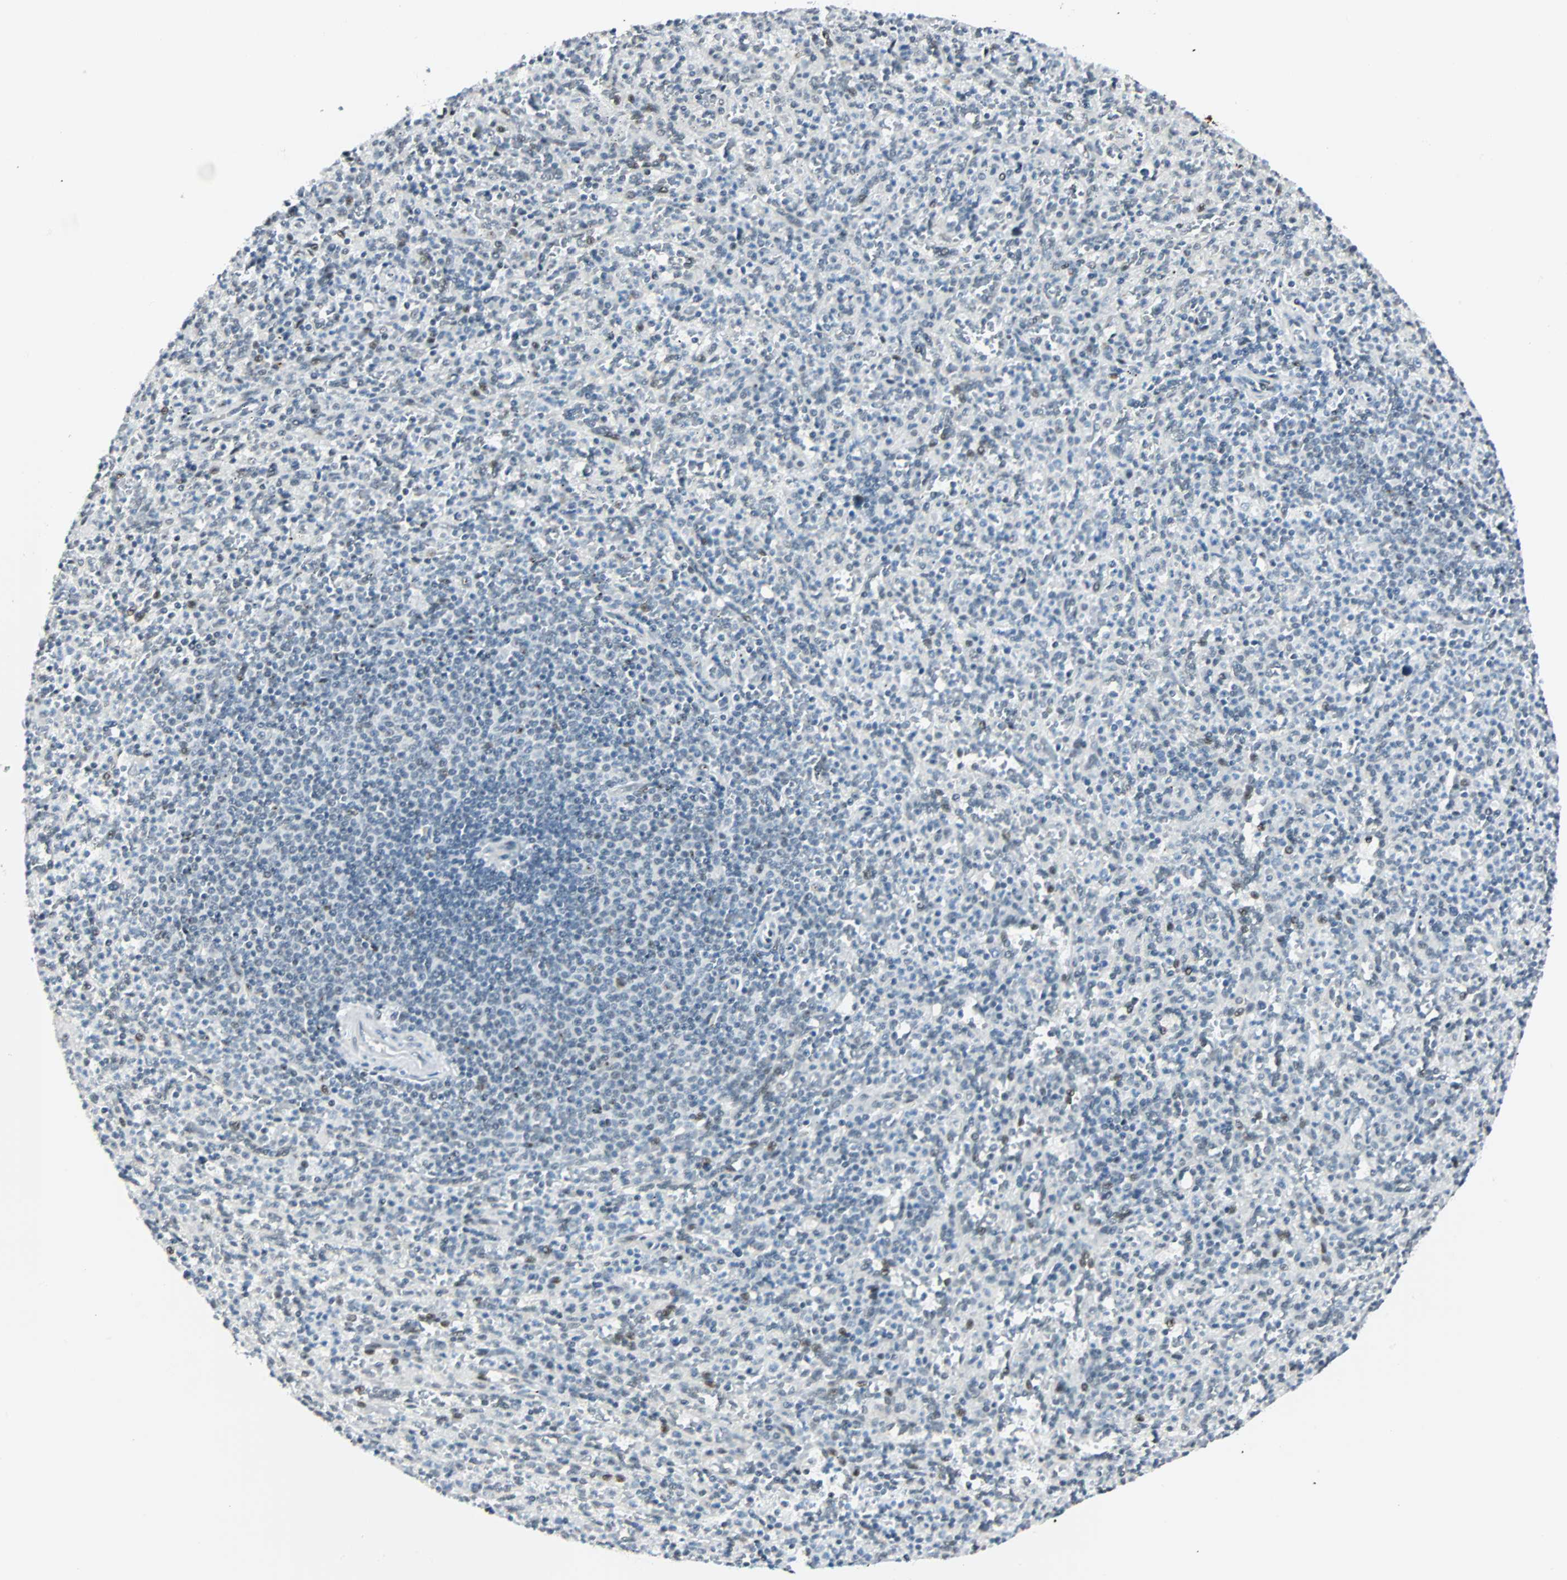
{"staining": {"intensity": "negative", "quantity": "none", "location": "none"}, "tissue": "spleen", "cell_type": "Cells in red pulp", "image_type": "normal", "snomed": [{"axis": "morphology", "description": "Normal tissue, NOS"}, {"axis": "topography", "description": "Spleen"}], "caption": "Immunohistochemistry (IHC) image of benign human spleen stained for a protein (brown), which demonstrates no expression in cells in red pulp.", "gene": "NELFE", "patient": {"sex": "male", "age": 36}}